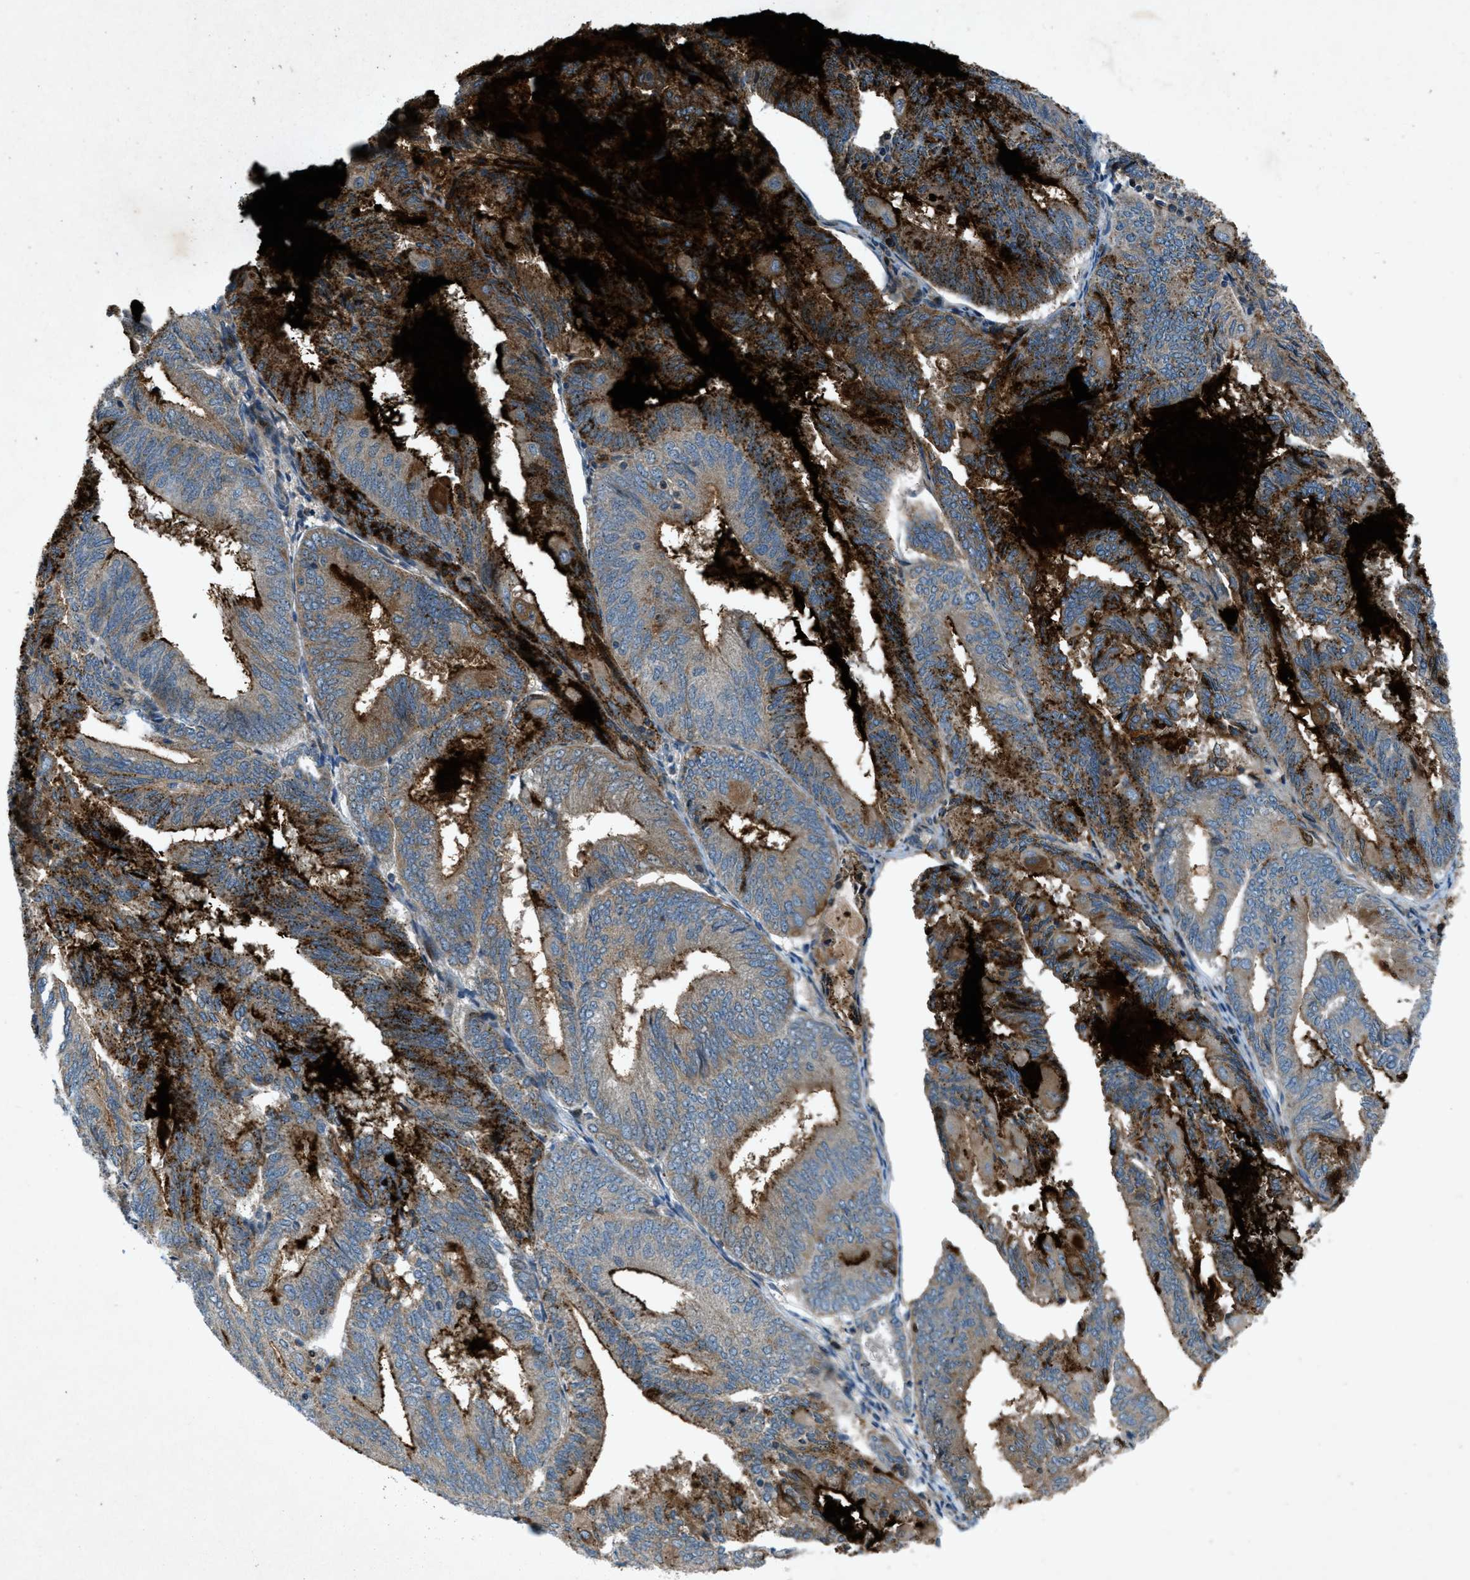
{"staining": {"intensity": "moderate", "quantity": "25%-75%", "location": "cytoplasmic/membranous"}, "tissue": "endometrial cancer", "cell_type": "Tumor cells", "image_type": "cancer", "snomed": [{"axis": "morphology", "description": "Adenocarcinoma, NOS"}, {"axis": "topography", "description": "Endometrium"}], "caption": "Immunohistochemistry of endometrial adenocarcinoma shows medium levels of moderate cytoplasmic/membranous staining in about 25%-75% of tumor cells.", "gene": "CLEC2D", "patient": {"sex": "female", "age": 81}}